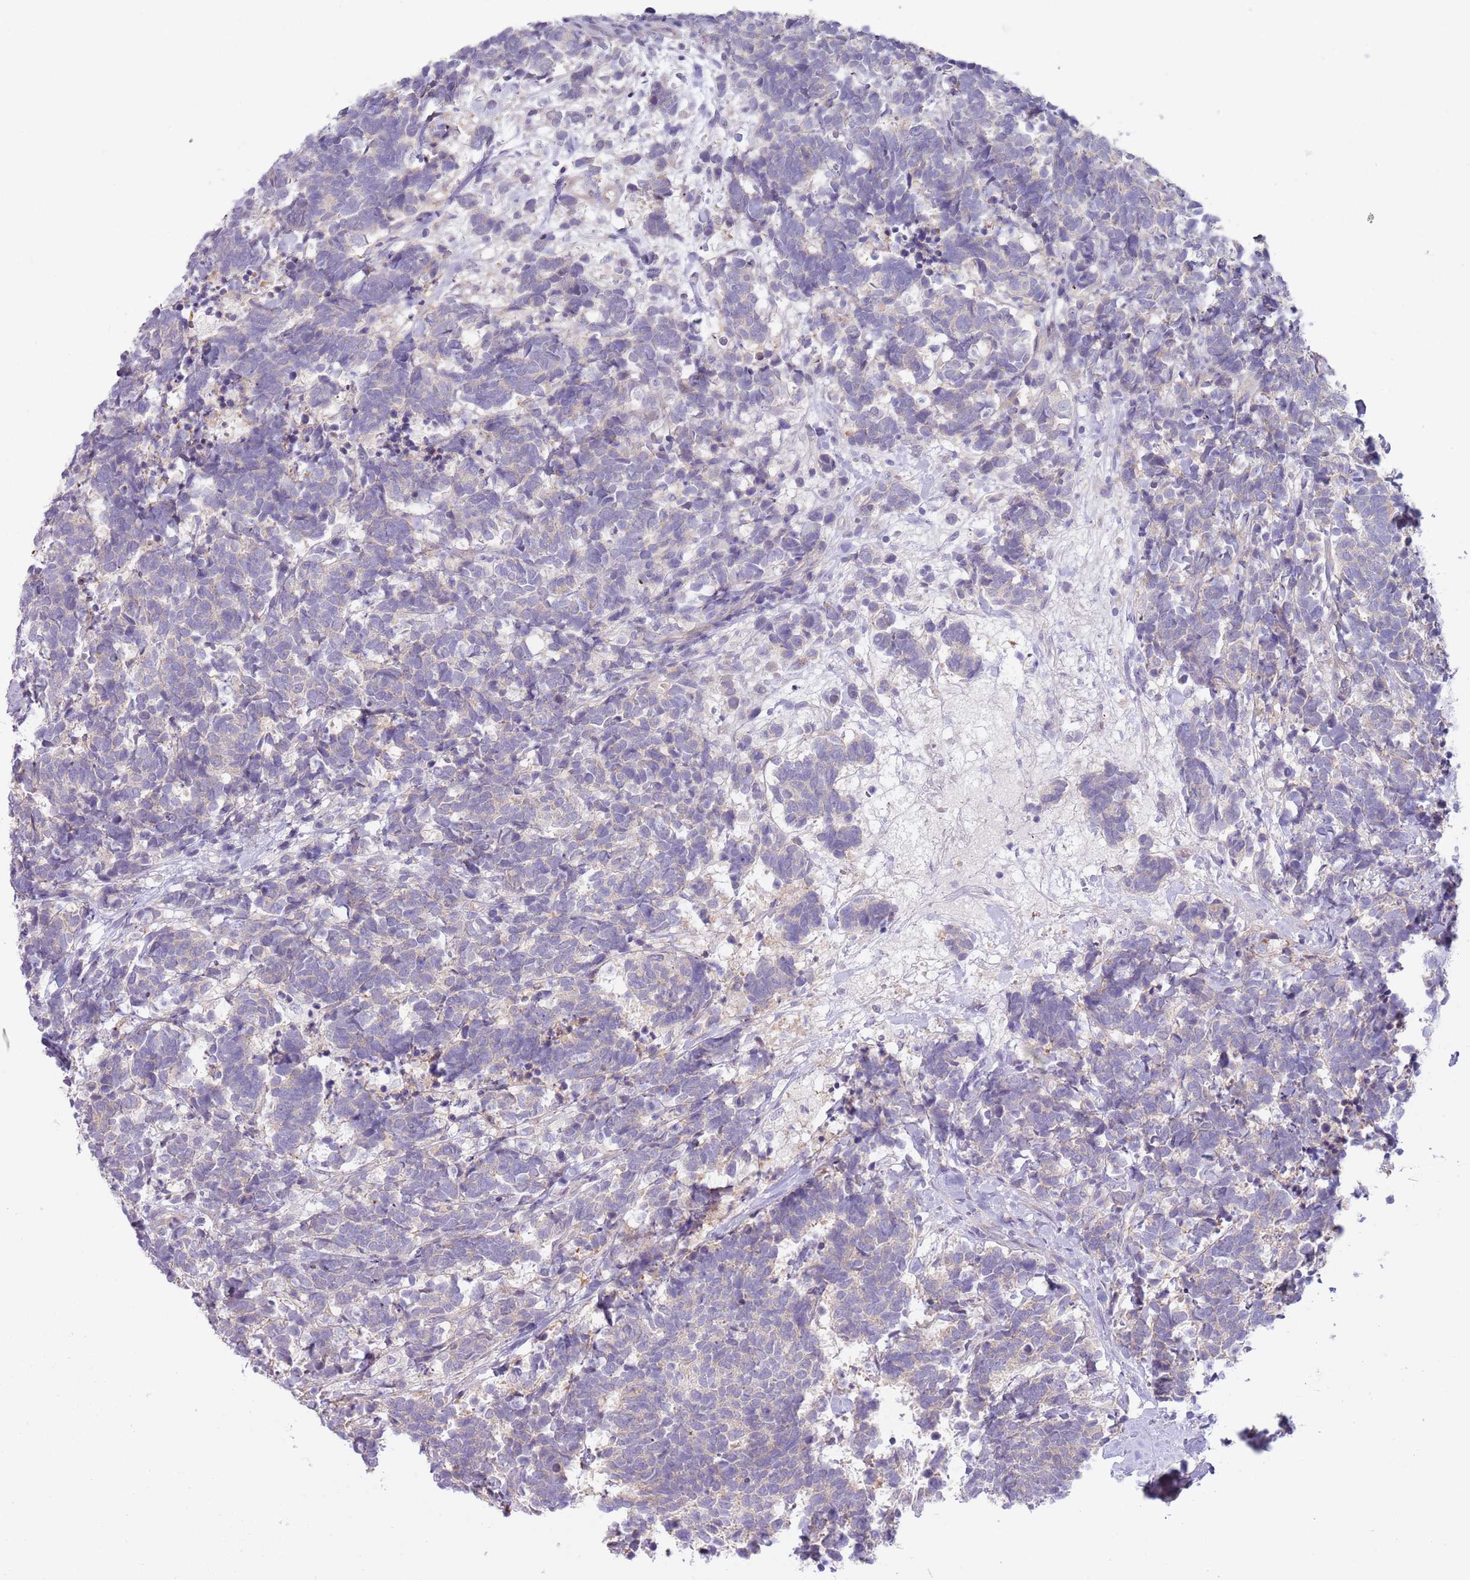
{"staining": {"intensity": "negative", "quantity": "none", "location": "none"}, "tissue": "carcinoid", "cell_type": "Tumor cells", "image_type": "cancer", "snomed": [{"axis": "morphology", "description": "Carcinoma, NOS"}, {"axis": "morphology", "description": "Carcinoid, malignant, NOS"}, {"axis": "topography", "description": "Prostate"}], "caption": "There is no significant positivity in tumor cells of carcinoid.", "gene": "MRO", "patient": {"sex": "male", "age": 57}}